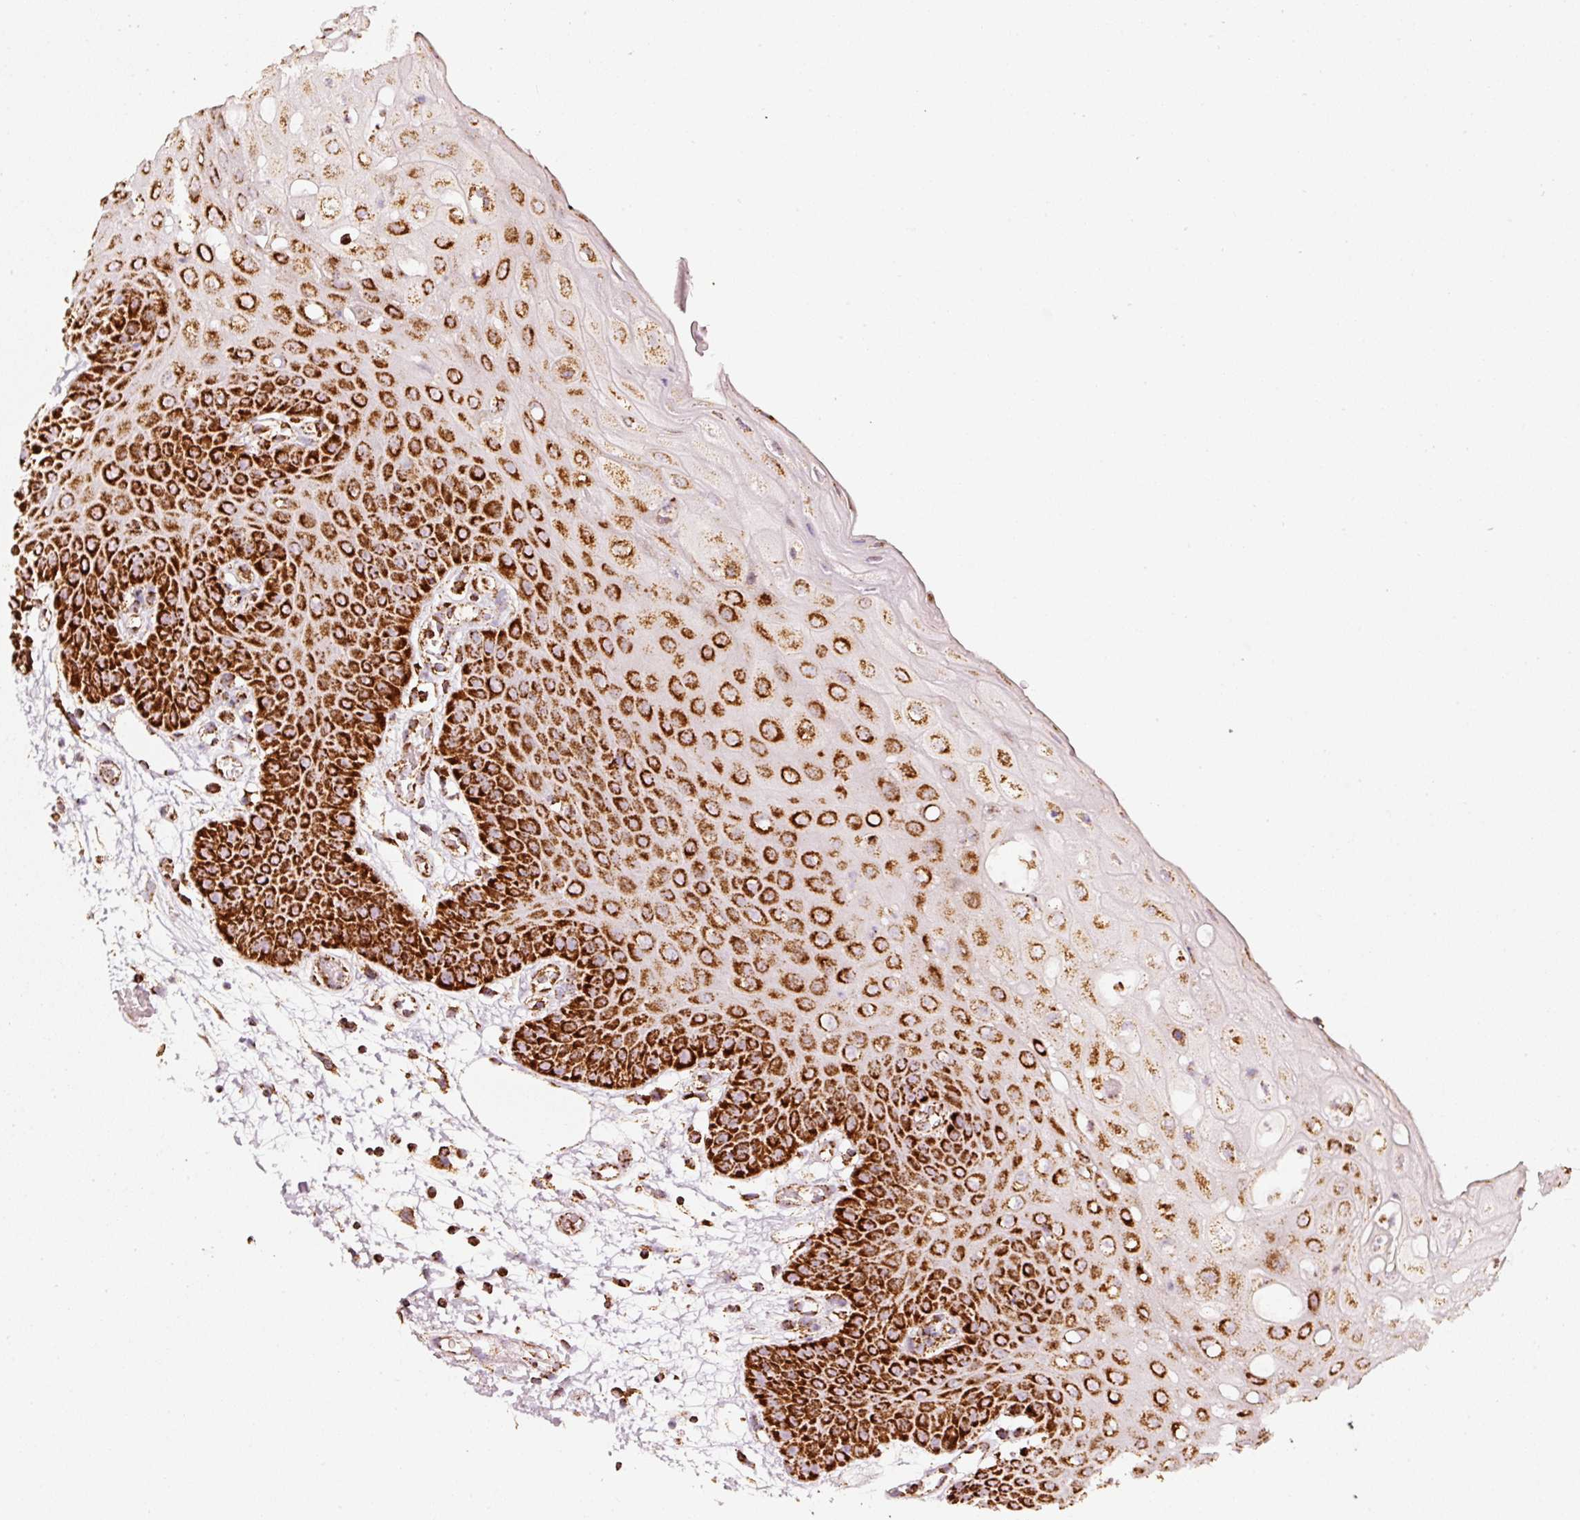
{"staining": {"intensity": "strong", "quantity": ">75%", "location": "cytoplasmic/membranous"}, "tissue": "oral mucosa", "cell_type": "Squamous epithelial cells", "image_type": "normal", "snomed": [{"axis": "morphology", "description": "Normal tissue, NOS"}, {"axis": "topography", "description": "Oral tissue"}, {"axis": "topography", "description": "Tounge, NOS"}], "caption": "A high-resolution histopathology image shows immunohistochemistry (IHC) staining of benign oral mucosa, which reveals strong cytoplasmic/membranous positivity in about >75% of squamous epithelial cells.", "gene": "UQCRC1", "patient": {"sex": "female", "age": 59}}